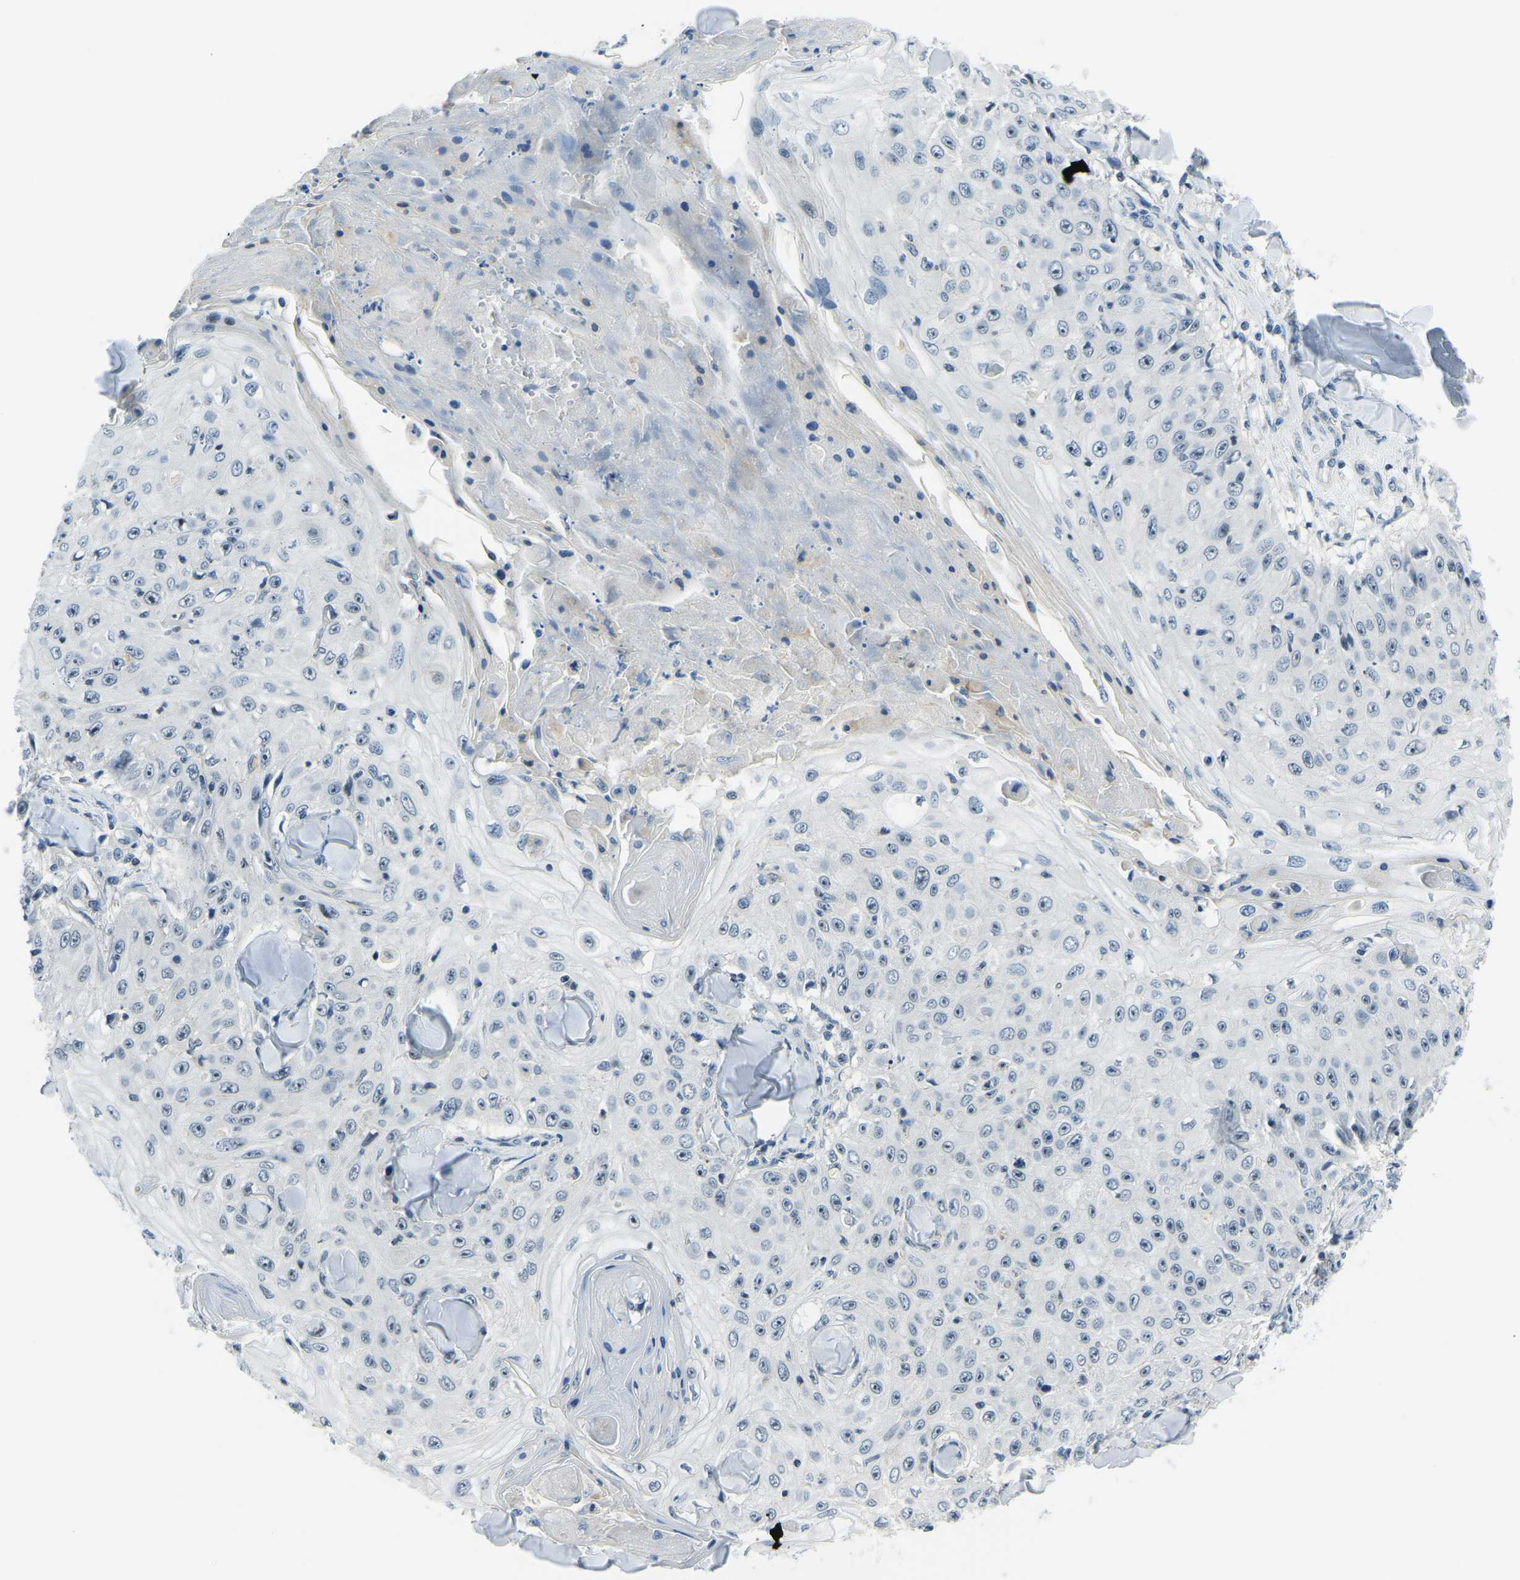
{"staining": {"intensity": "negative", "quantity": "none", "location": "none"}, "tissue": "skin cancer", "cell_type": "Tumor cells", "image_type": "cancer", "snomed": [{"axis": "morphology", "description": "Squamous cell carcinoma, NOS"}, {"axis": "topography", "description": "Skin"}], "caption": "Squamous cell carcinoma (skin) was stained to show a protein in brown. There is no significant positivity in tumor cells.", "gene": "RRP1", "patient": {"sex": "male", "age": 86}}